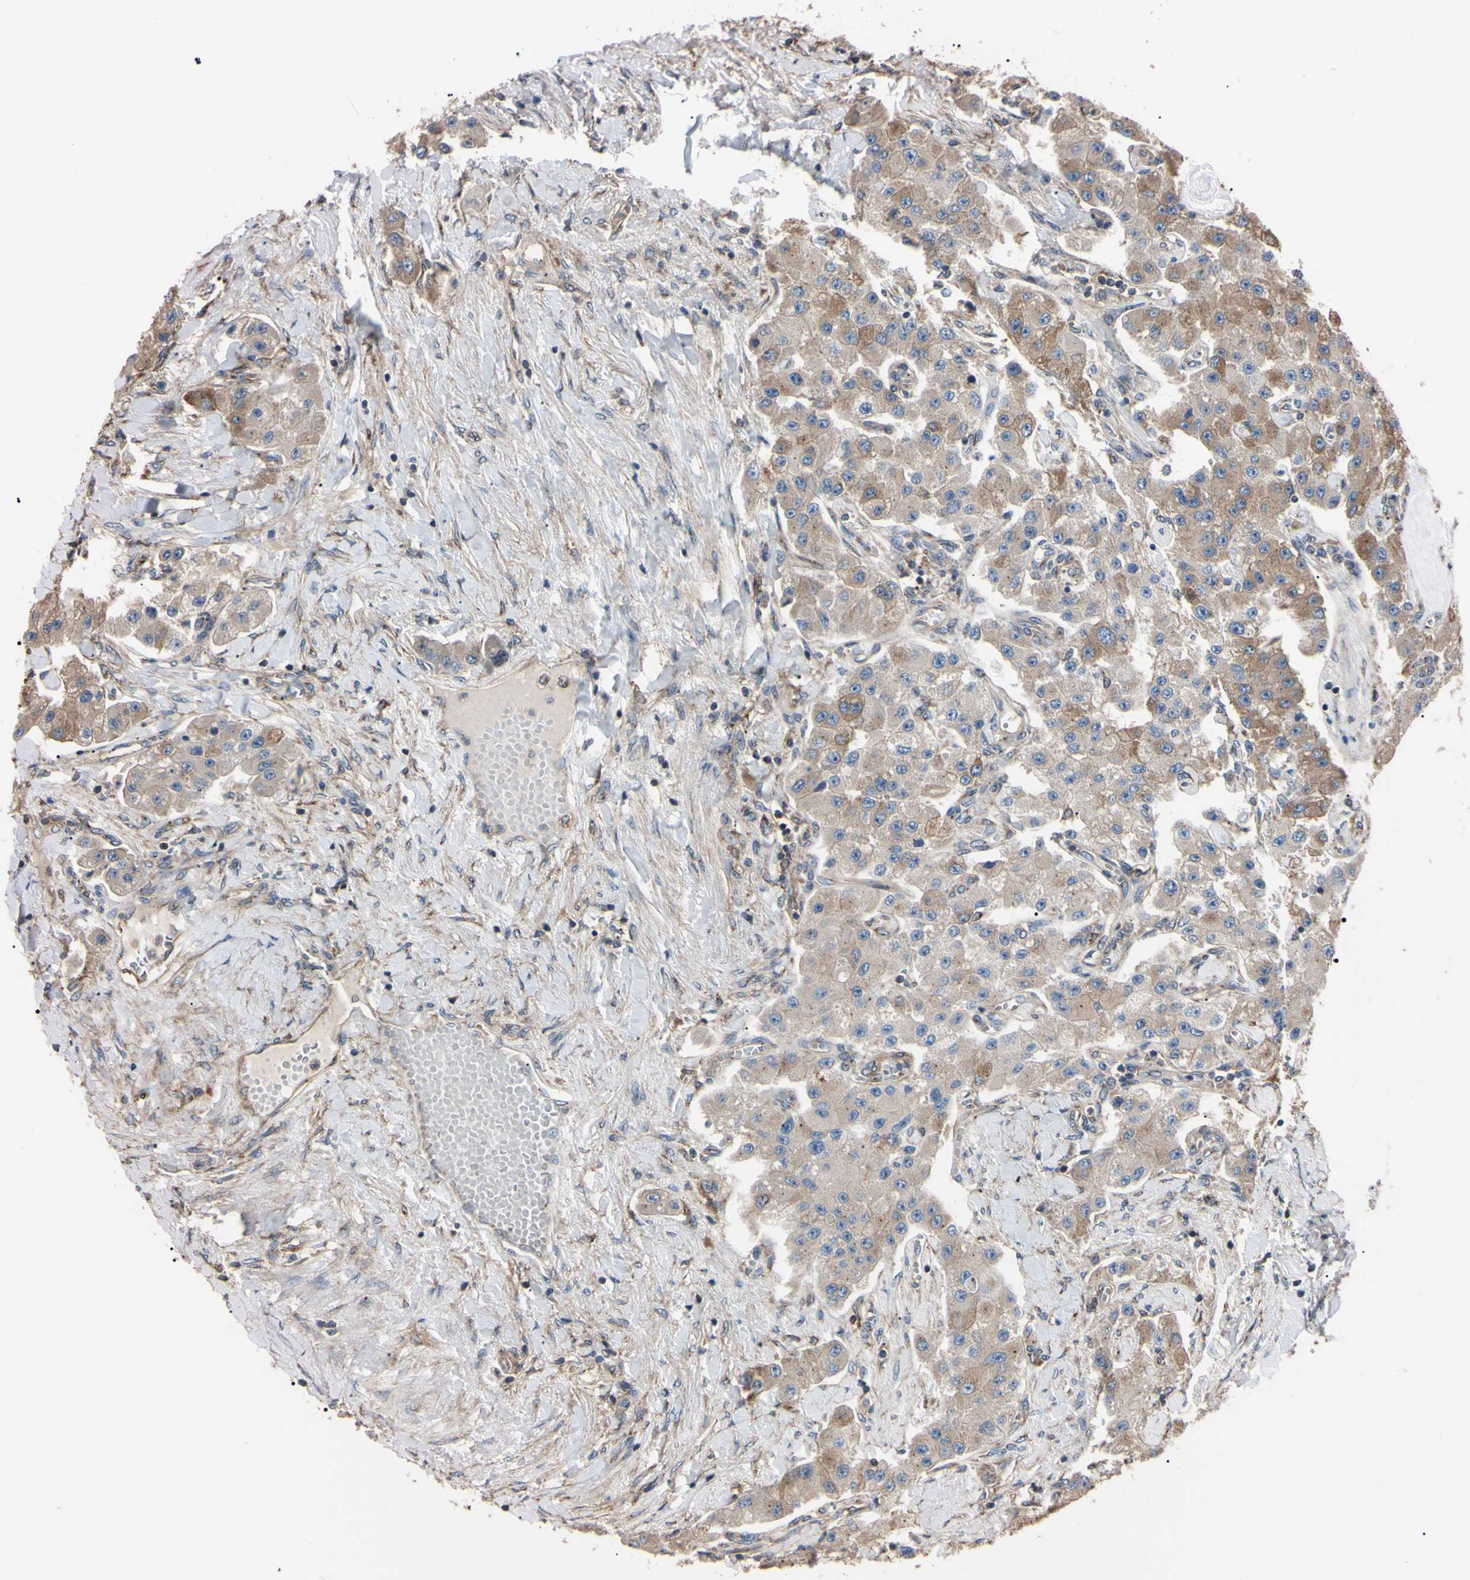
{"staining": {"intensity": "weak", "quantity": ">75%", "location": "cytoplasmic/membranous"}, "tissue": "carcinoid", "cell_type": "Tumor cells", "image_type": "cancer", "snomed": [{"axis": "morphology", "description": "Carcinoid, malignant, NOS"}, {"axis": "topography", "description": "Pancreas"}], "caption": "A histopathology image showing weak cytoplasmic/membranous positivity in about >75% of tumor cells in carcinoid (malignant), as visualized by brown immunohistochemical staining.", "gene": "PRKACA", "patient": {"sex": "male", "age": 41}}